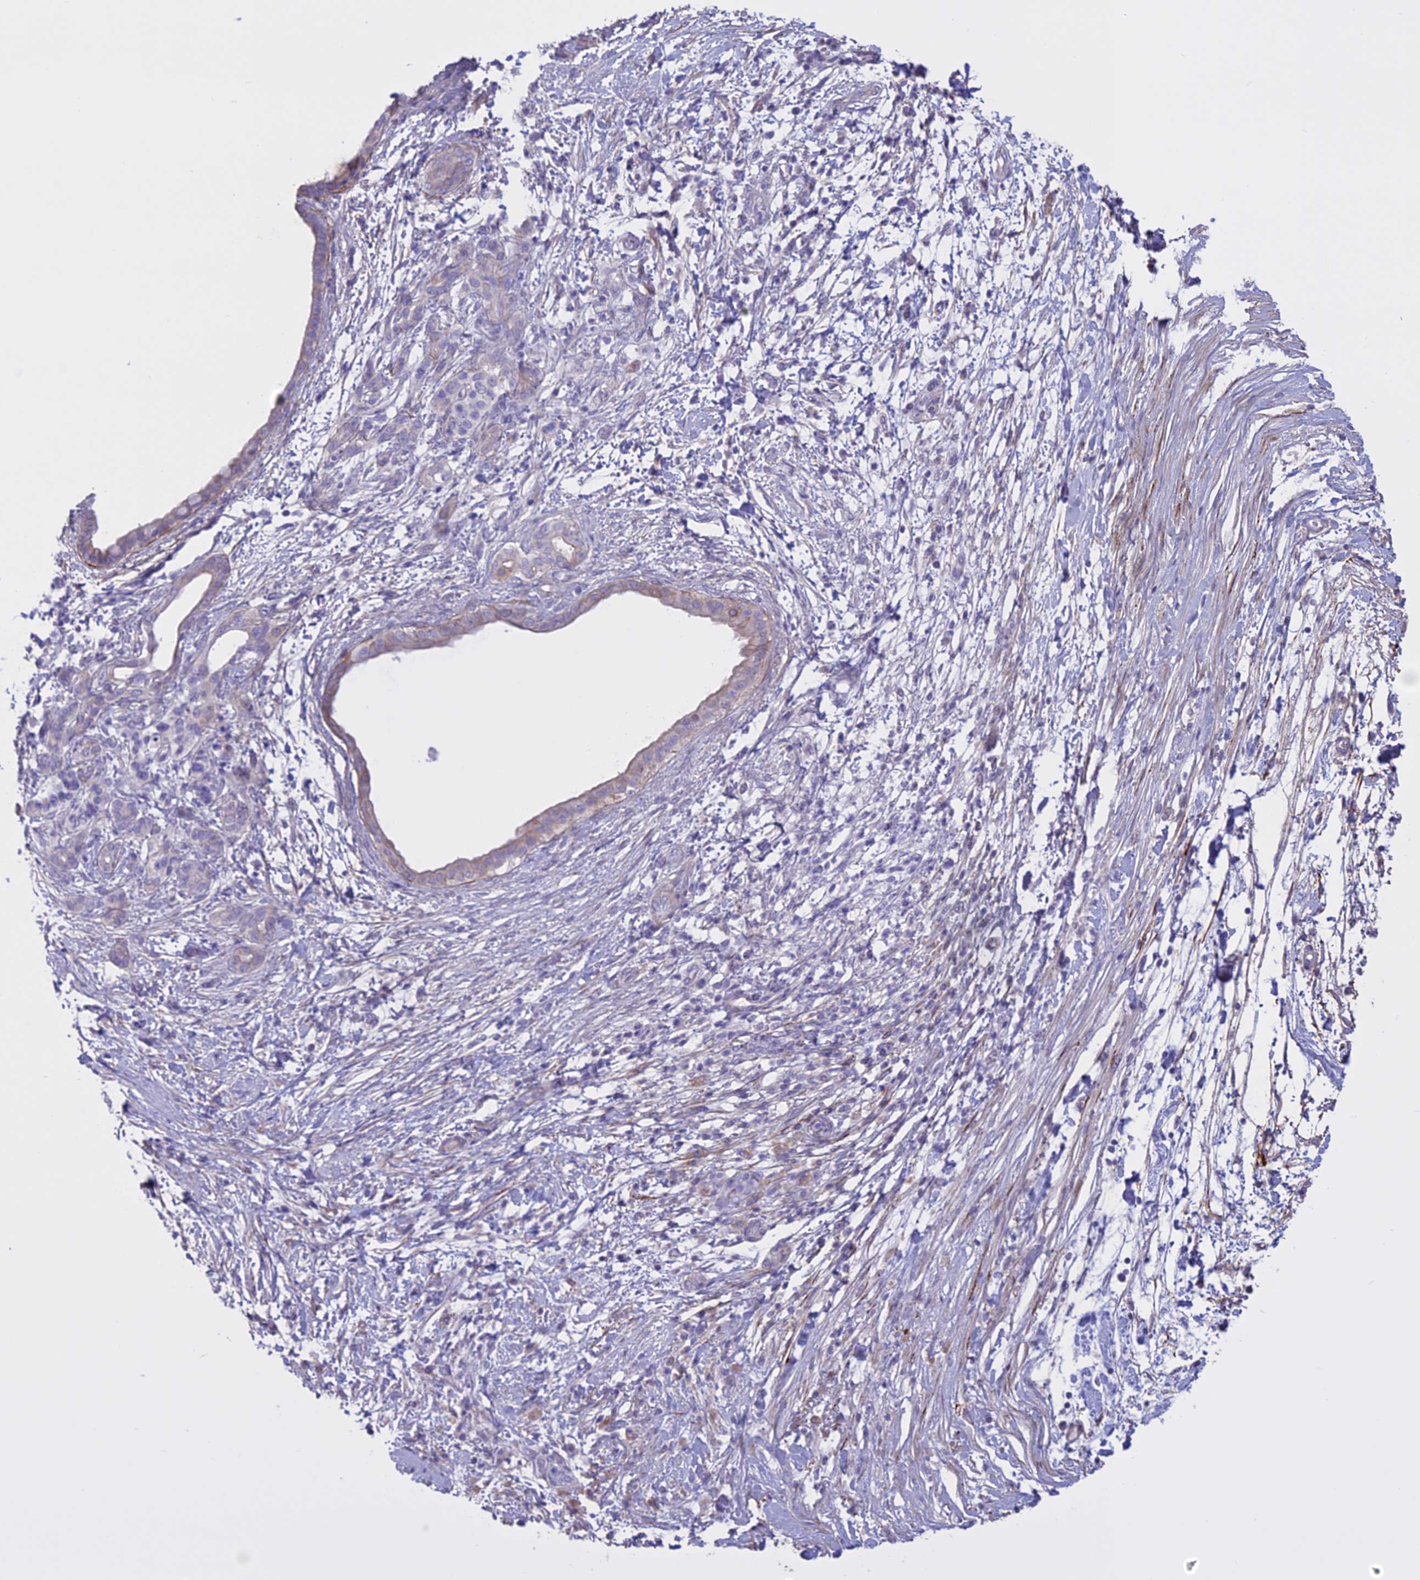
{"staining": {"intensity": "negative", "quantity": "none", "location": "none"}, "tissue": "pancreatic cancer", "cell_type": "Tumor cells", "image_type": "cancer", "snomed": [{"axis": "morphology", "description": "Adenocarcinoma, NOS"}, {"axis": "topography", "description": "Pancreas"}], "caption": "Tumor cells show no significant protein positivity in pancreatic cancer (adenocarcinoma).", "gene": "SPHKAP", "patient": {"sex": "female", "age": 55}}